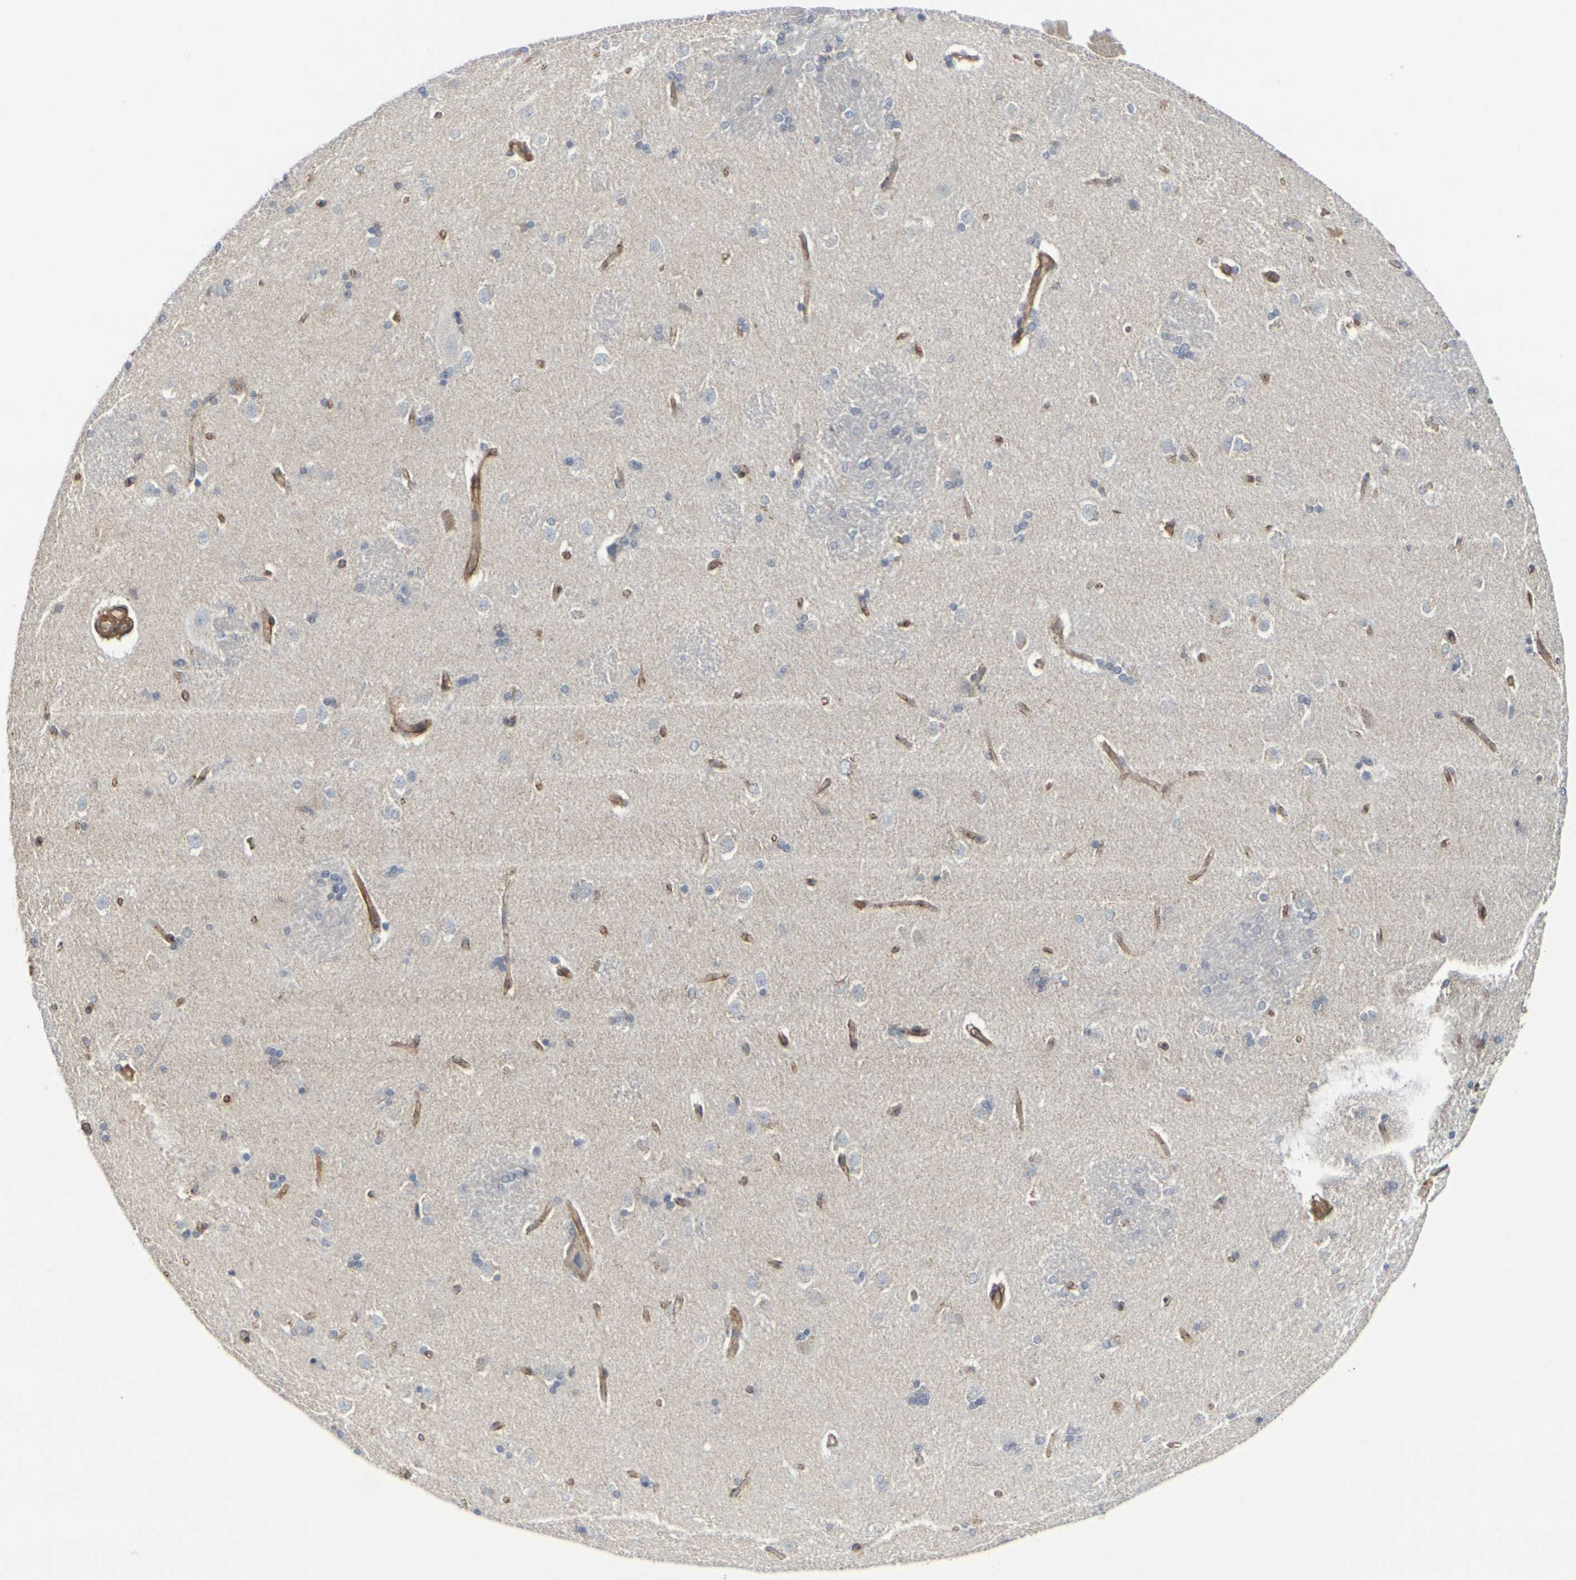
{"staining": {"intensity": "negative", "quantity": "none", "location": "none"}, "tissue": "caudate", "cell_type": "Glial cells", "image_type": "normal", "snomed": [{"axis": "morphology", "description": "Normal tissue, NOS"}, {"axis": "topography", "description": "Lateral ventricle wall"}], "caption": "There is no significant positivity in glial cells of caudate. Nuclei are stained in blue.", "gene": "MYOF", "patient": {"sex": "female", "age": 19}}